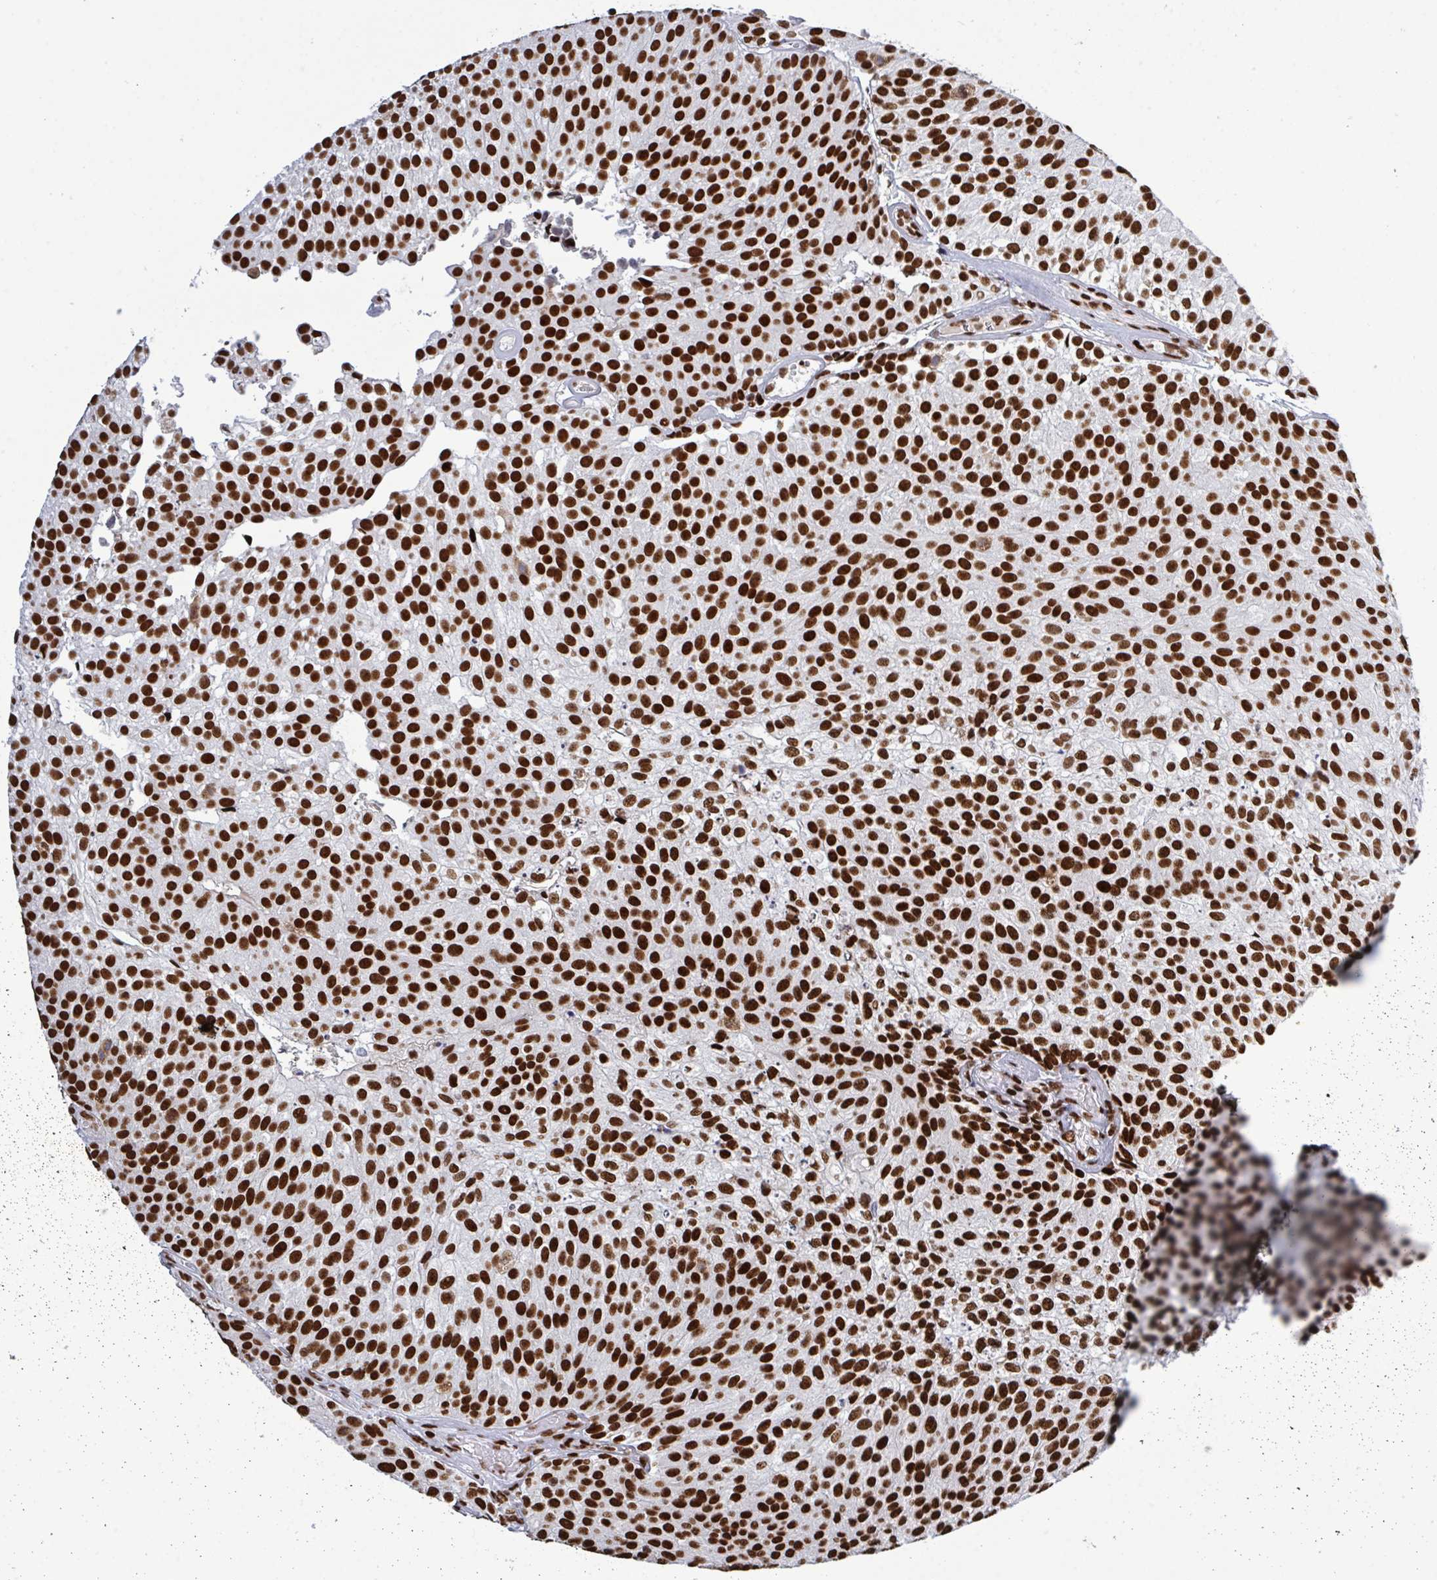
{"staining": {"intensity": "strong", "quantity": ">75%", "location": "nuclear"}, "tissue": "urothelial cancer", "cell_type": "Tumor cells", "image_type": "cancer", "snomed": [{"axis": "morphology", "description": "Urothelial carcinoma, Low grade"}, {"axis": "topography", "description": "Urinary bladder"}], "caption": "This is an image of IHC staining of urothelial cancer, which shows strong expression in the nuclear of tumor cells.", "gene": "ZNF607", "patient": {"sex": "female", "age": 79}}